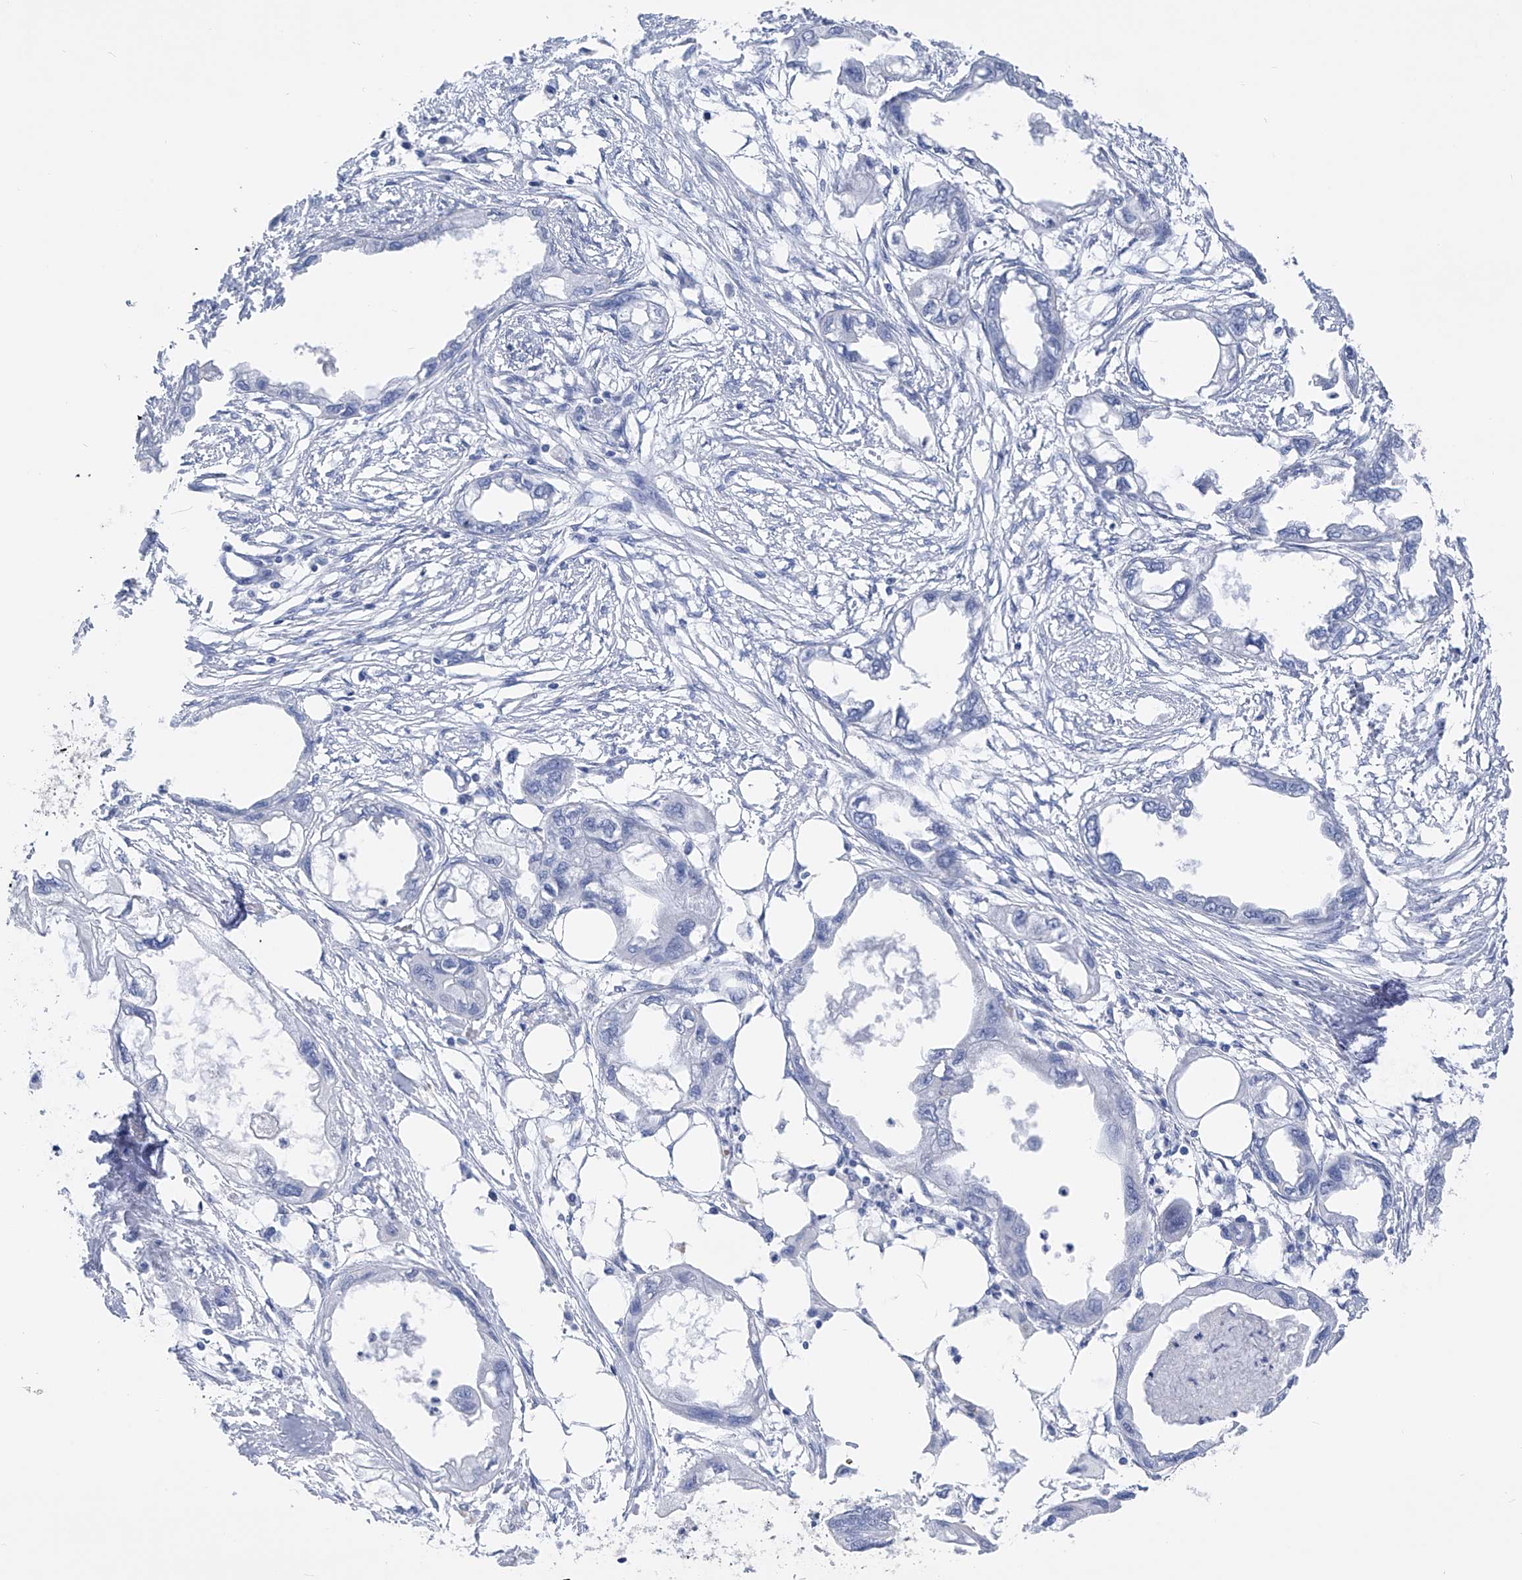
{"staining": {"intensity": "negative", "quantity": "none", "location": "none"}, "tissue": "endometrial cancer", "cell_type": "Tumor cells", "image_type": "cancer", "snomed": [{"axis": "morphology", "description": "Adenocarcinoma, NOS"}, {"axis": "morphology", "description": "Adenocarcinoma, metastatic, NOS"}, {"axis": "topography", "description": "Adipose tissue"}, {"axis": "topography", "description": "Endometrium"}], "caption": "The histopathology image displays no staining of tumor cells in metastatic adenocarcinoma (endometrial). The staining was performed using DAB to visualize the protein expression in brown, while the nuclei were stained in blue with hematoxylin (Magnification: 20x).", "gene": "ADRA1A", "patient": {"sex": "female", "age": 67}}